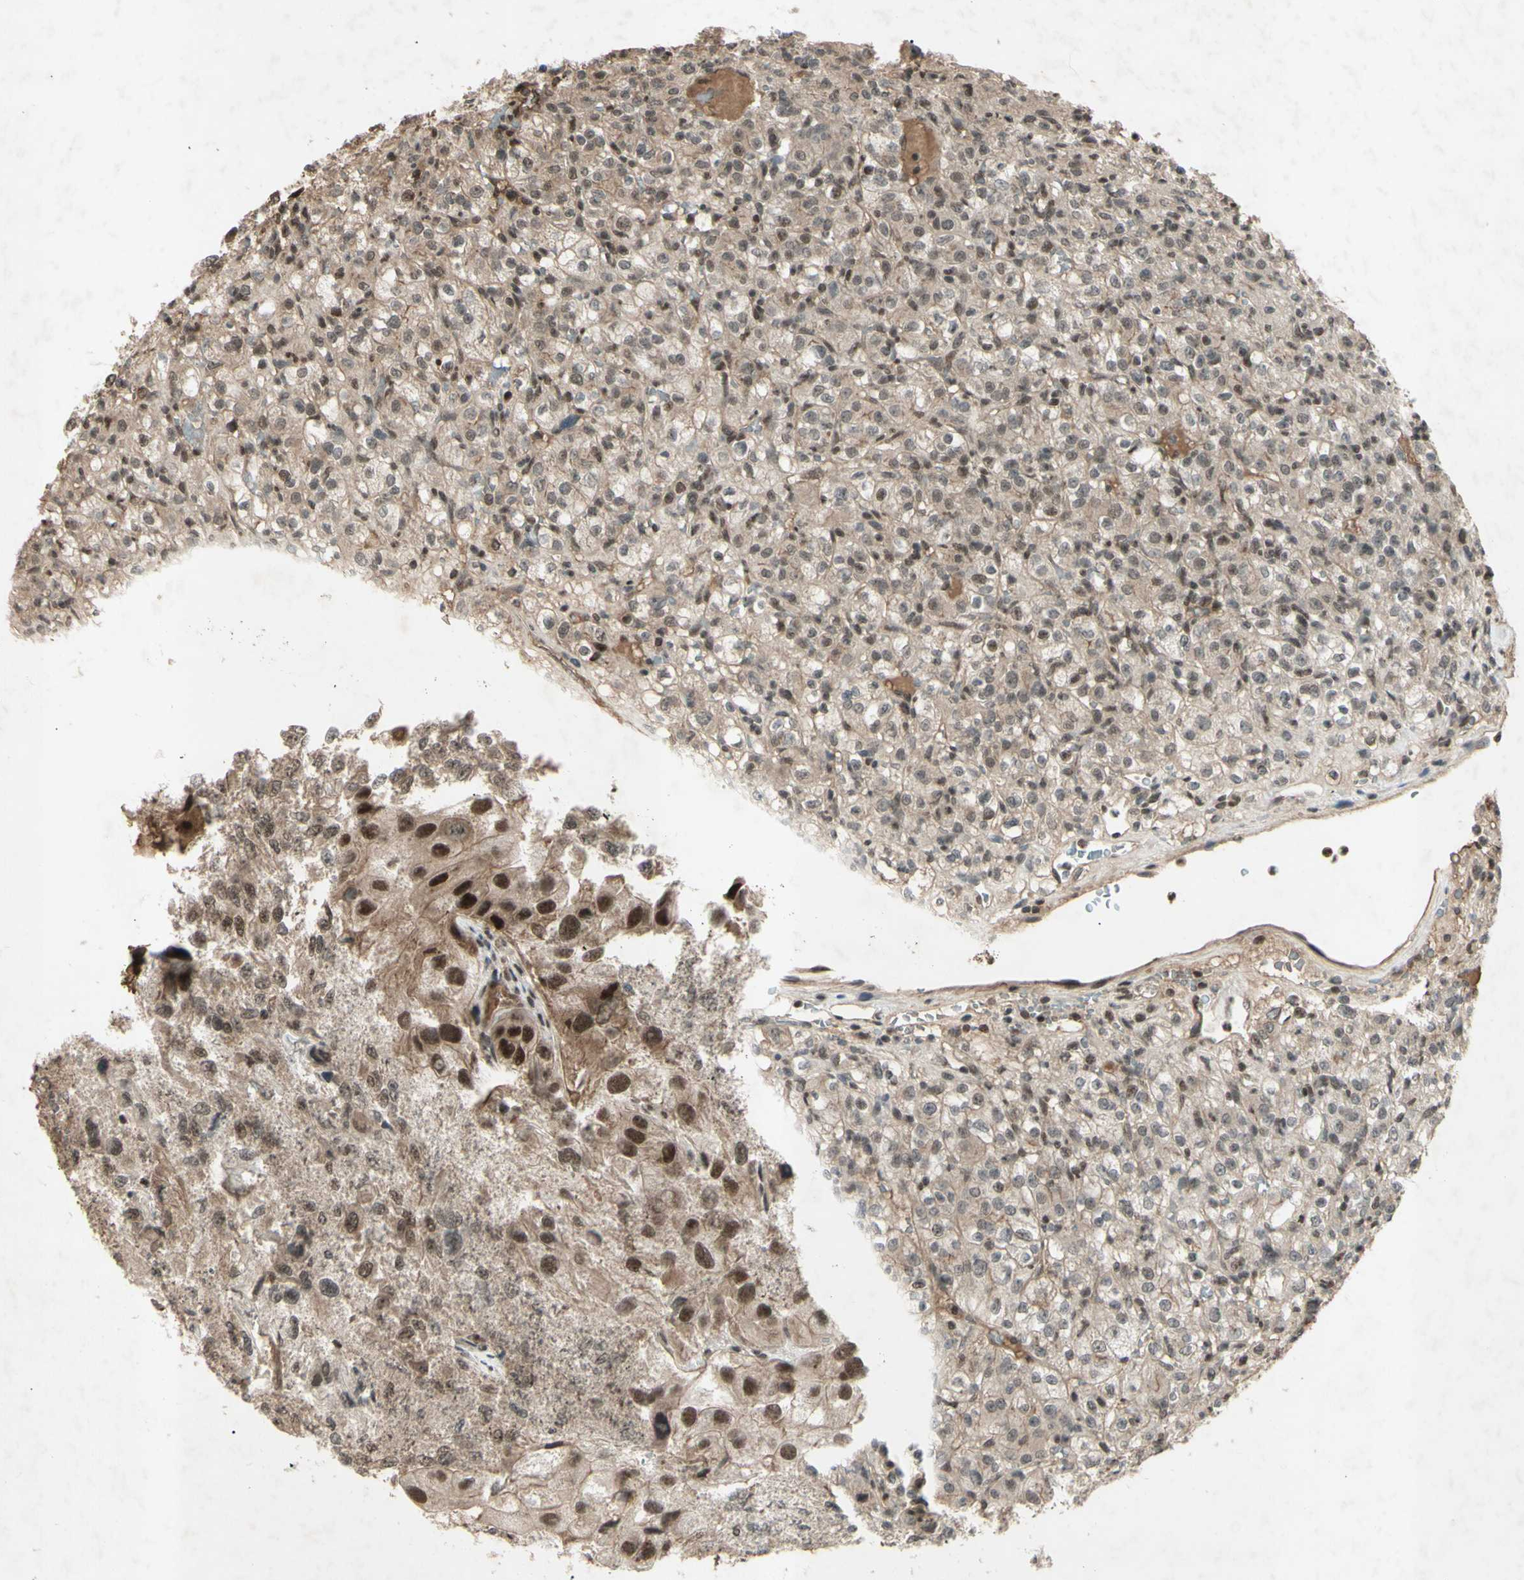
{"staining": {"intensity": "strong", "quantity": "<25%", "location": "cytoplasmic/membranous,nuclear"}, "tissue": "renal cancer", "cell_type": "Tumor cells", "image_type": "cancer", "snomed": [{"axis": "morphology", "description": "Normal tissue, NOS"}, {"axis": "morphology", "description": "Adenocarcinoma, NOS"}, {"axis": "topography", "description": "Kidney"}], "caption": "An image of renal cancer (adenocarcinoma) stained for a protein reveals strong cytoplasmic/membranous and nuclear brown staining in tumor cells.", "gene": "SNW1", "patient": {"sex": "female", "age": 72}}